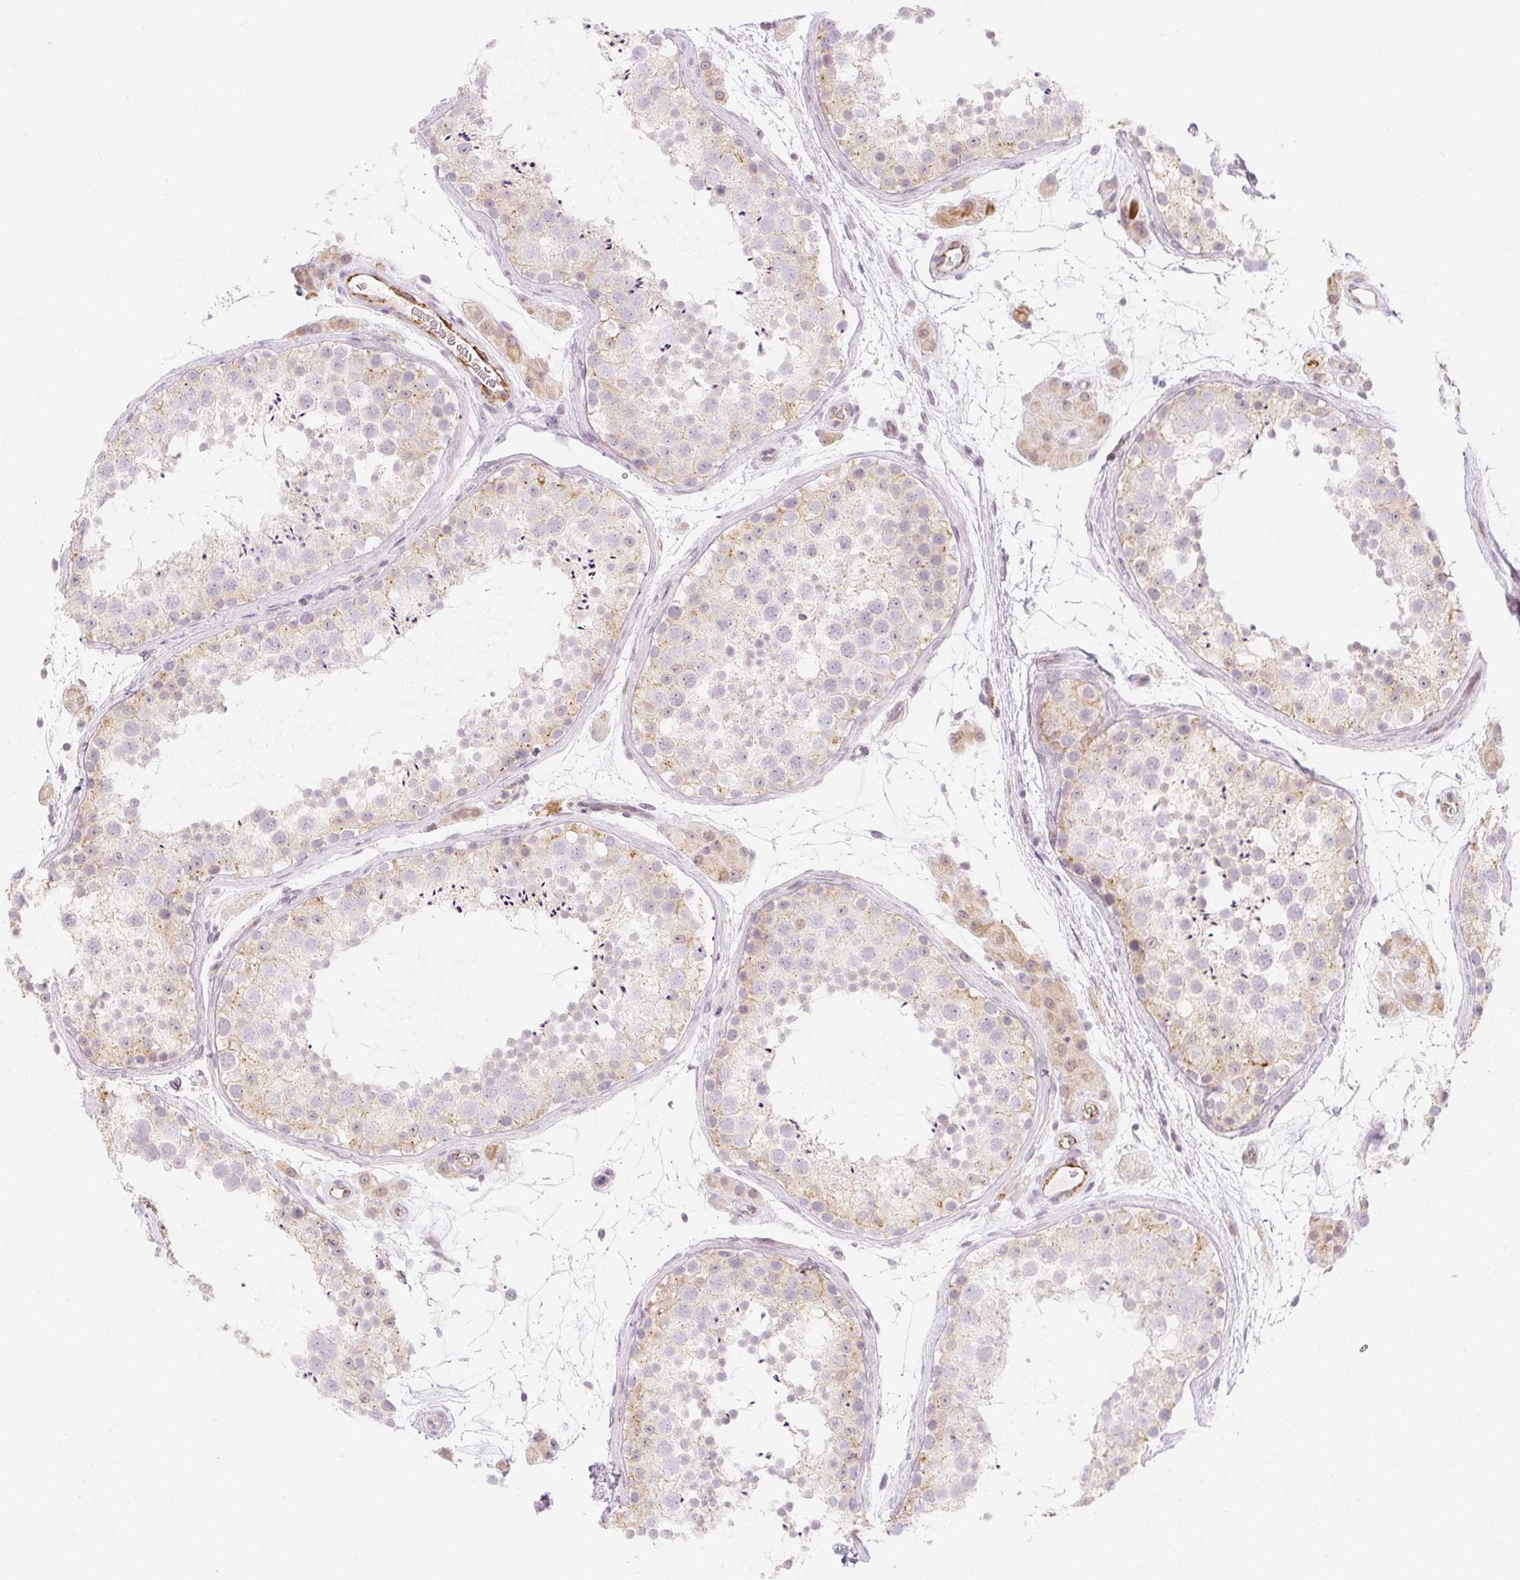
{"staining": {"intensity": "weak", "quantity": "<25%", "location": "cytoplasmic/membranous,nuclear"}, "tissue": "testis", "cell_type": "Cells in seminiferous ducts", "image_type": "normal", "snomed": [{"axis": "morphology", "description": "Normal tissue, NOS"}, {"axis": "topography", "description": "Testis"}], "caption": "Image shows no significant protein expression in cells in seminiferous ducts of normal testis. (DAB (3,3'-diaminobenzidine) immunohistochemistry (IHC) visualized using brightfield microscopy, high magnification).", "gene": "CASKIN1", "patient": {"sex": "male", "age": 41}}